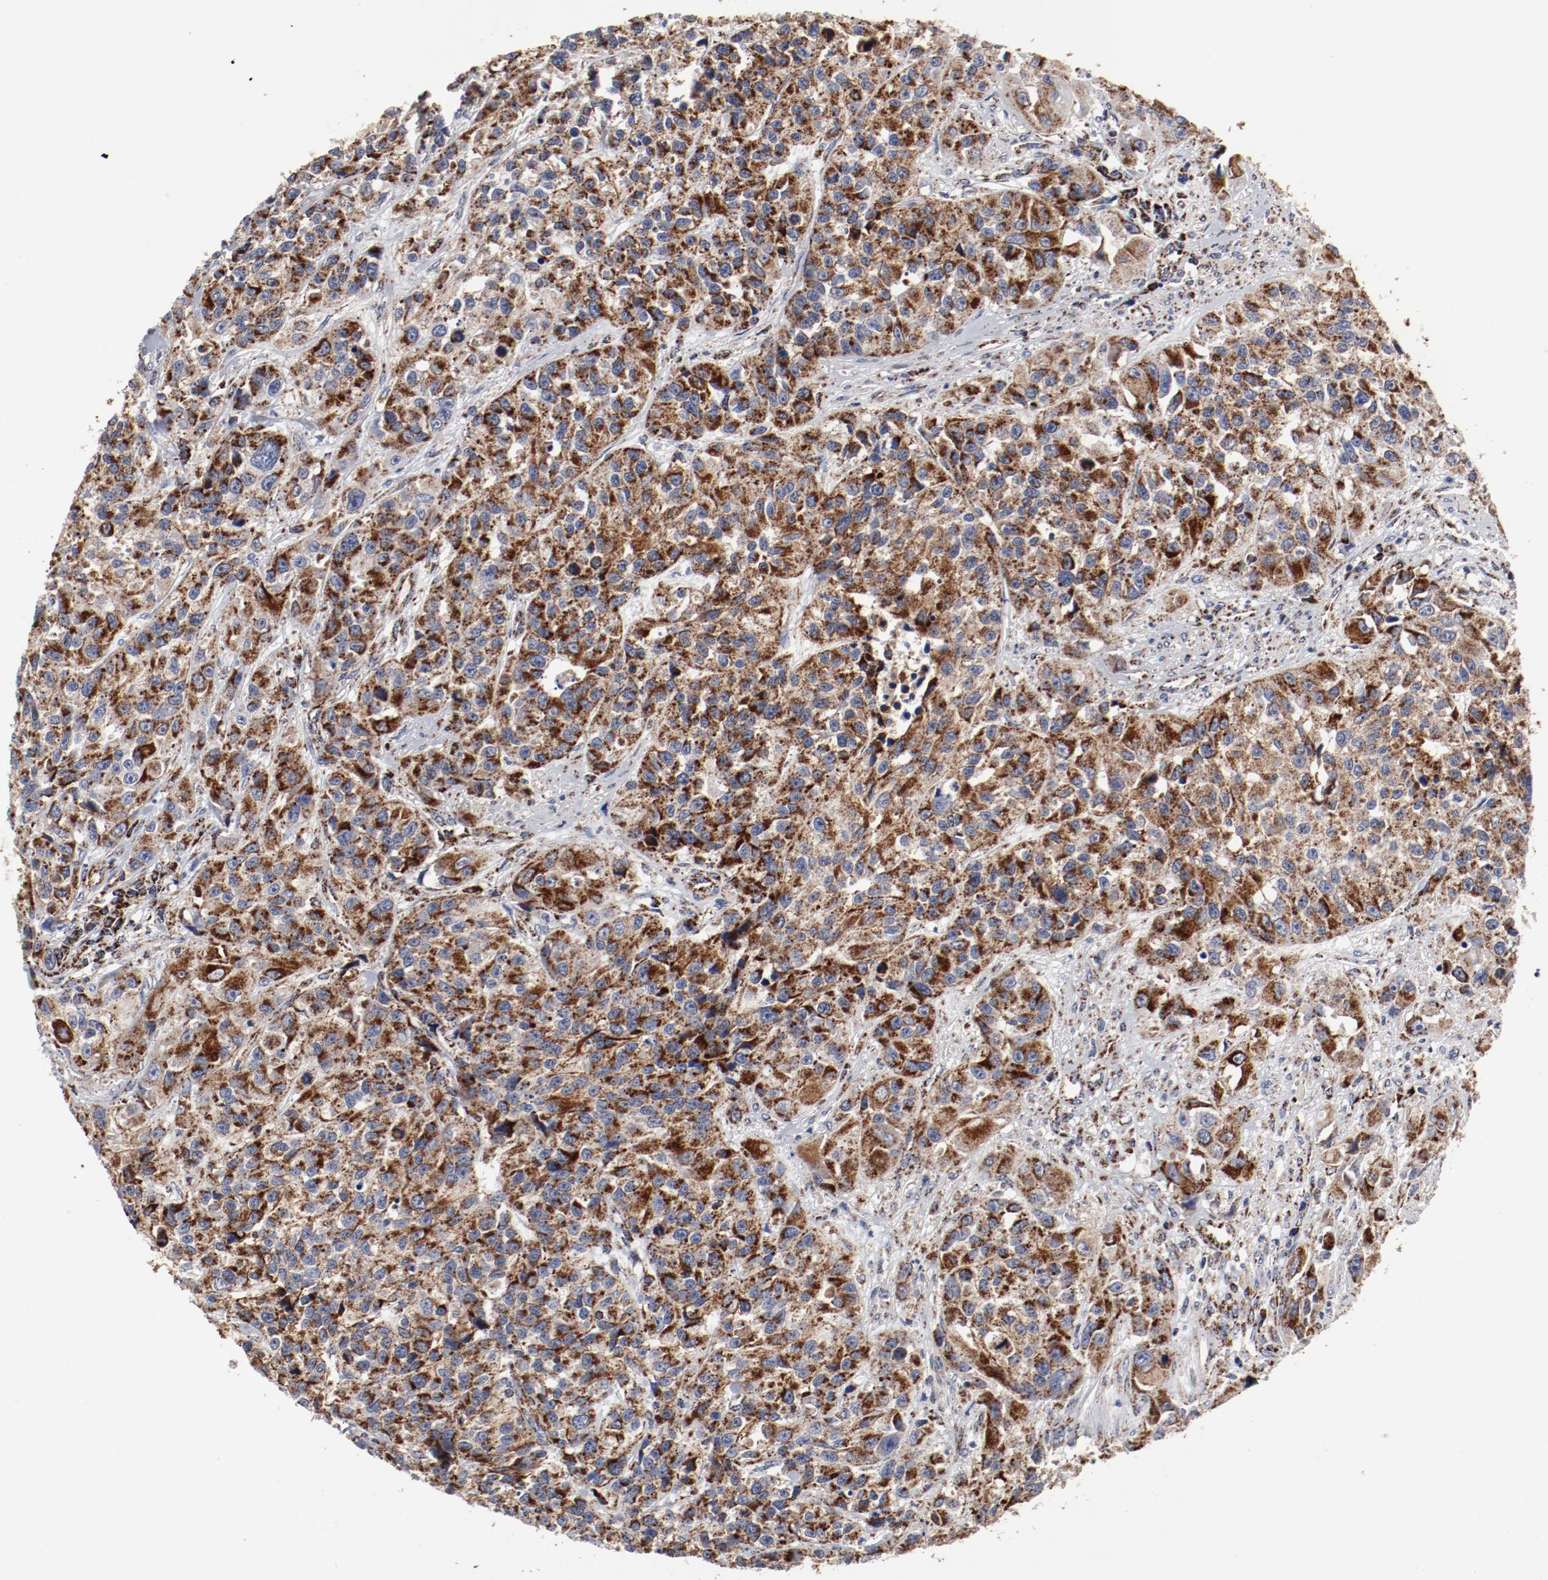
{"staining": {"intensity": "strong", "quantity": ">75%", "location": "cytoplasmic/membranous"}, "tissue": "urothelial cancer", "cell_type": "Tumor cells", "image_type": "cancer", "snomed": [{"axis": "morphology", "description": "Urothelial carcinoma, High grade"}, {"axis": "topography", "description": "Urinary bladder"}], "caption": "Tumor cells reveal high levels of strong cytoplasmic/membranous staining in about >75% of cells in urothelial carcinoma (high-grade).", "gene": "NDUFV2", "patient": {"sex": "female", "age": 81}}